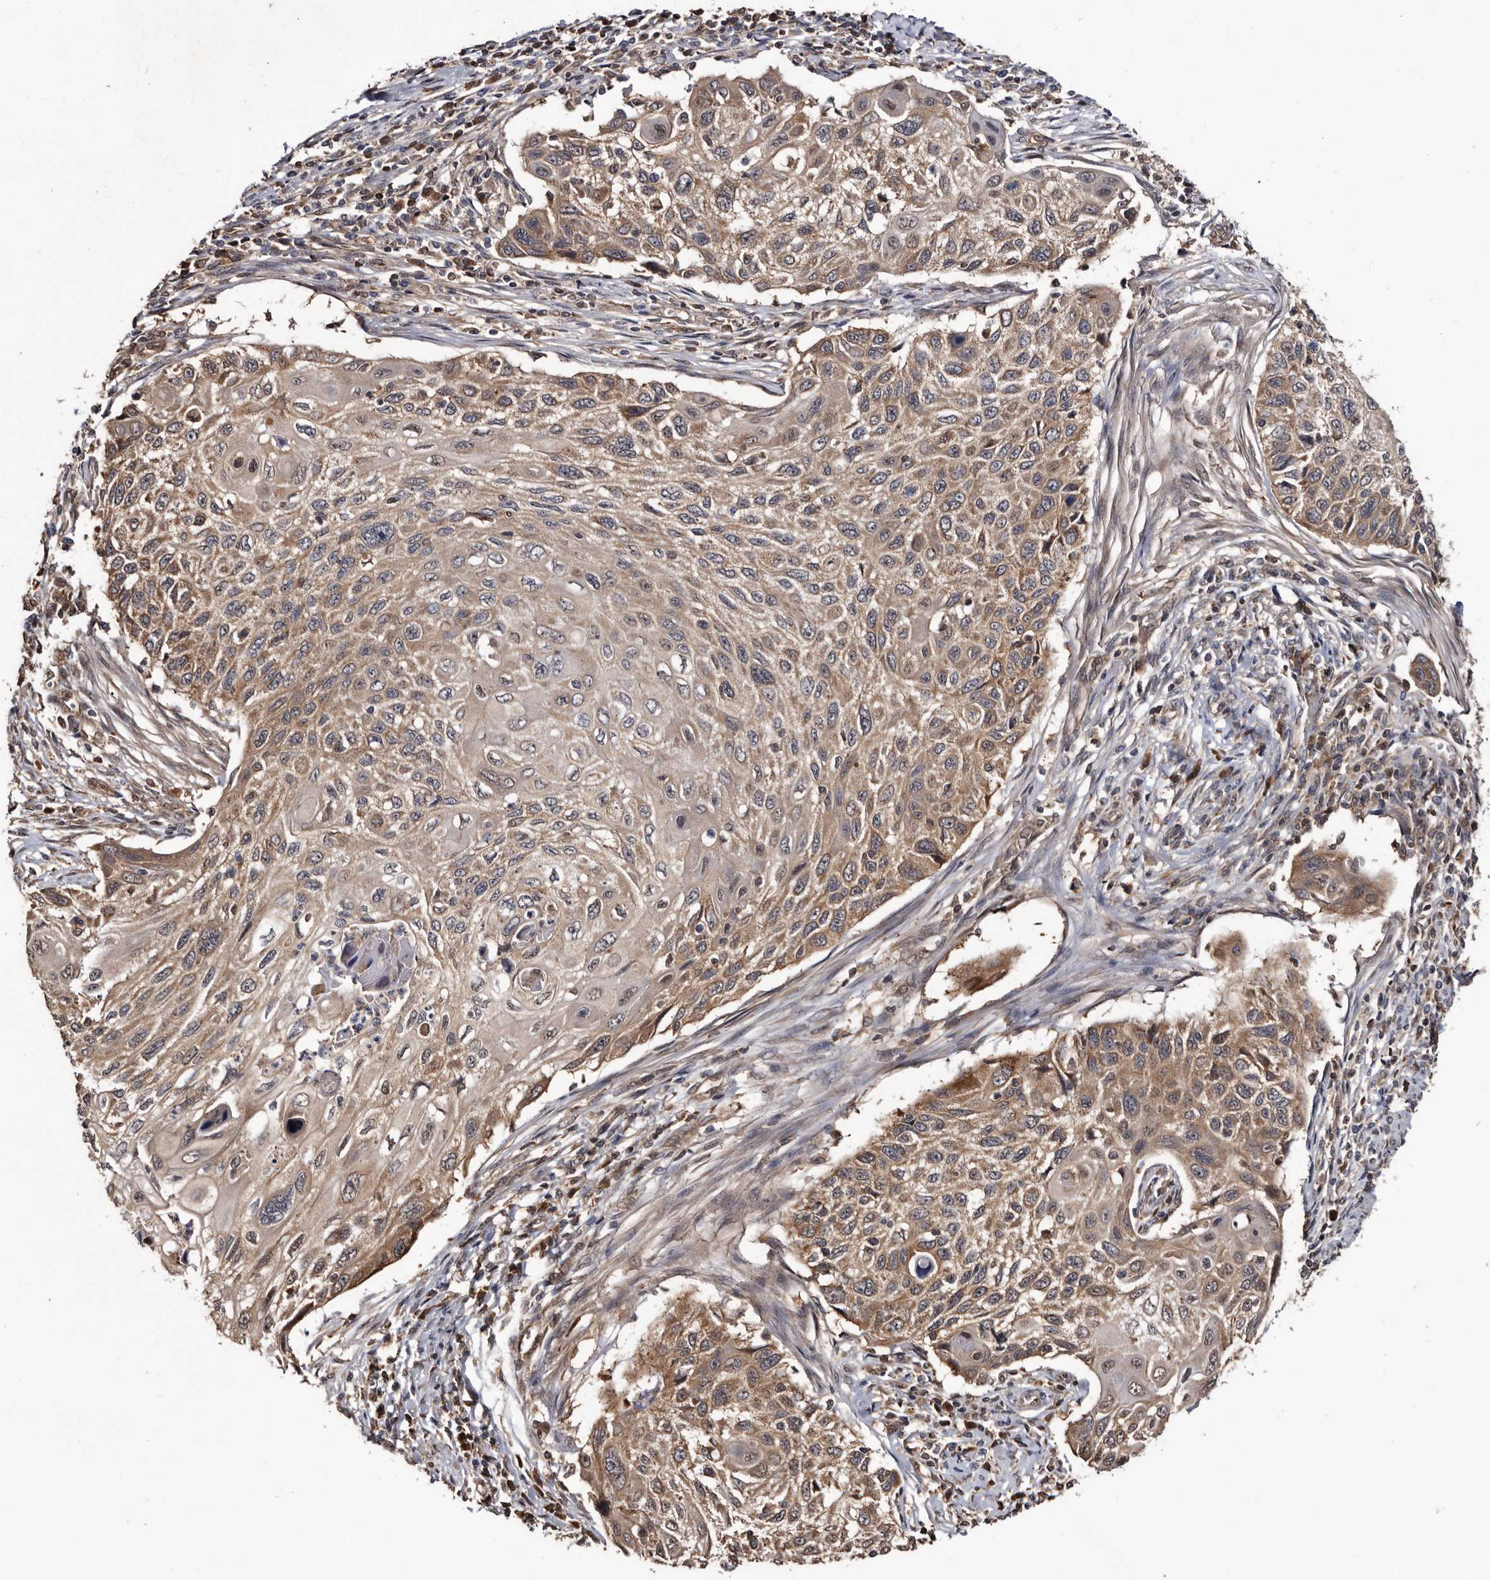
{"staining": {"intensity": "moderate", "quantity": ">75%", "location": "cytoplasmic/membranous"}, "tissue": "cervical cancer", "cell_type": "Tumor cells", "image_type": "cancer", "snomed": [{"axis": "morphology", "description": "Squamous cell carcinoma, NOS"}, {"axis": "topography", "description": "Cervix"}], "caption": "A high-resolution histopathology image shows immunohistochemistry (IHC) staining of cervical cancer (squamous cell carcinoma), which displays moderate cytoplasmic/membranous positivity in approximately >75% of tumor cells. (DAB IHC with brightfield microscopy, high magnification).", "gene": "TTI2", "patient": {"sex": "female", "age": 70}}